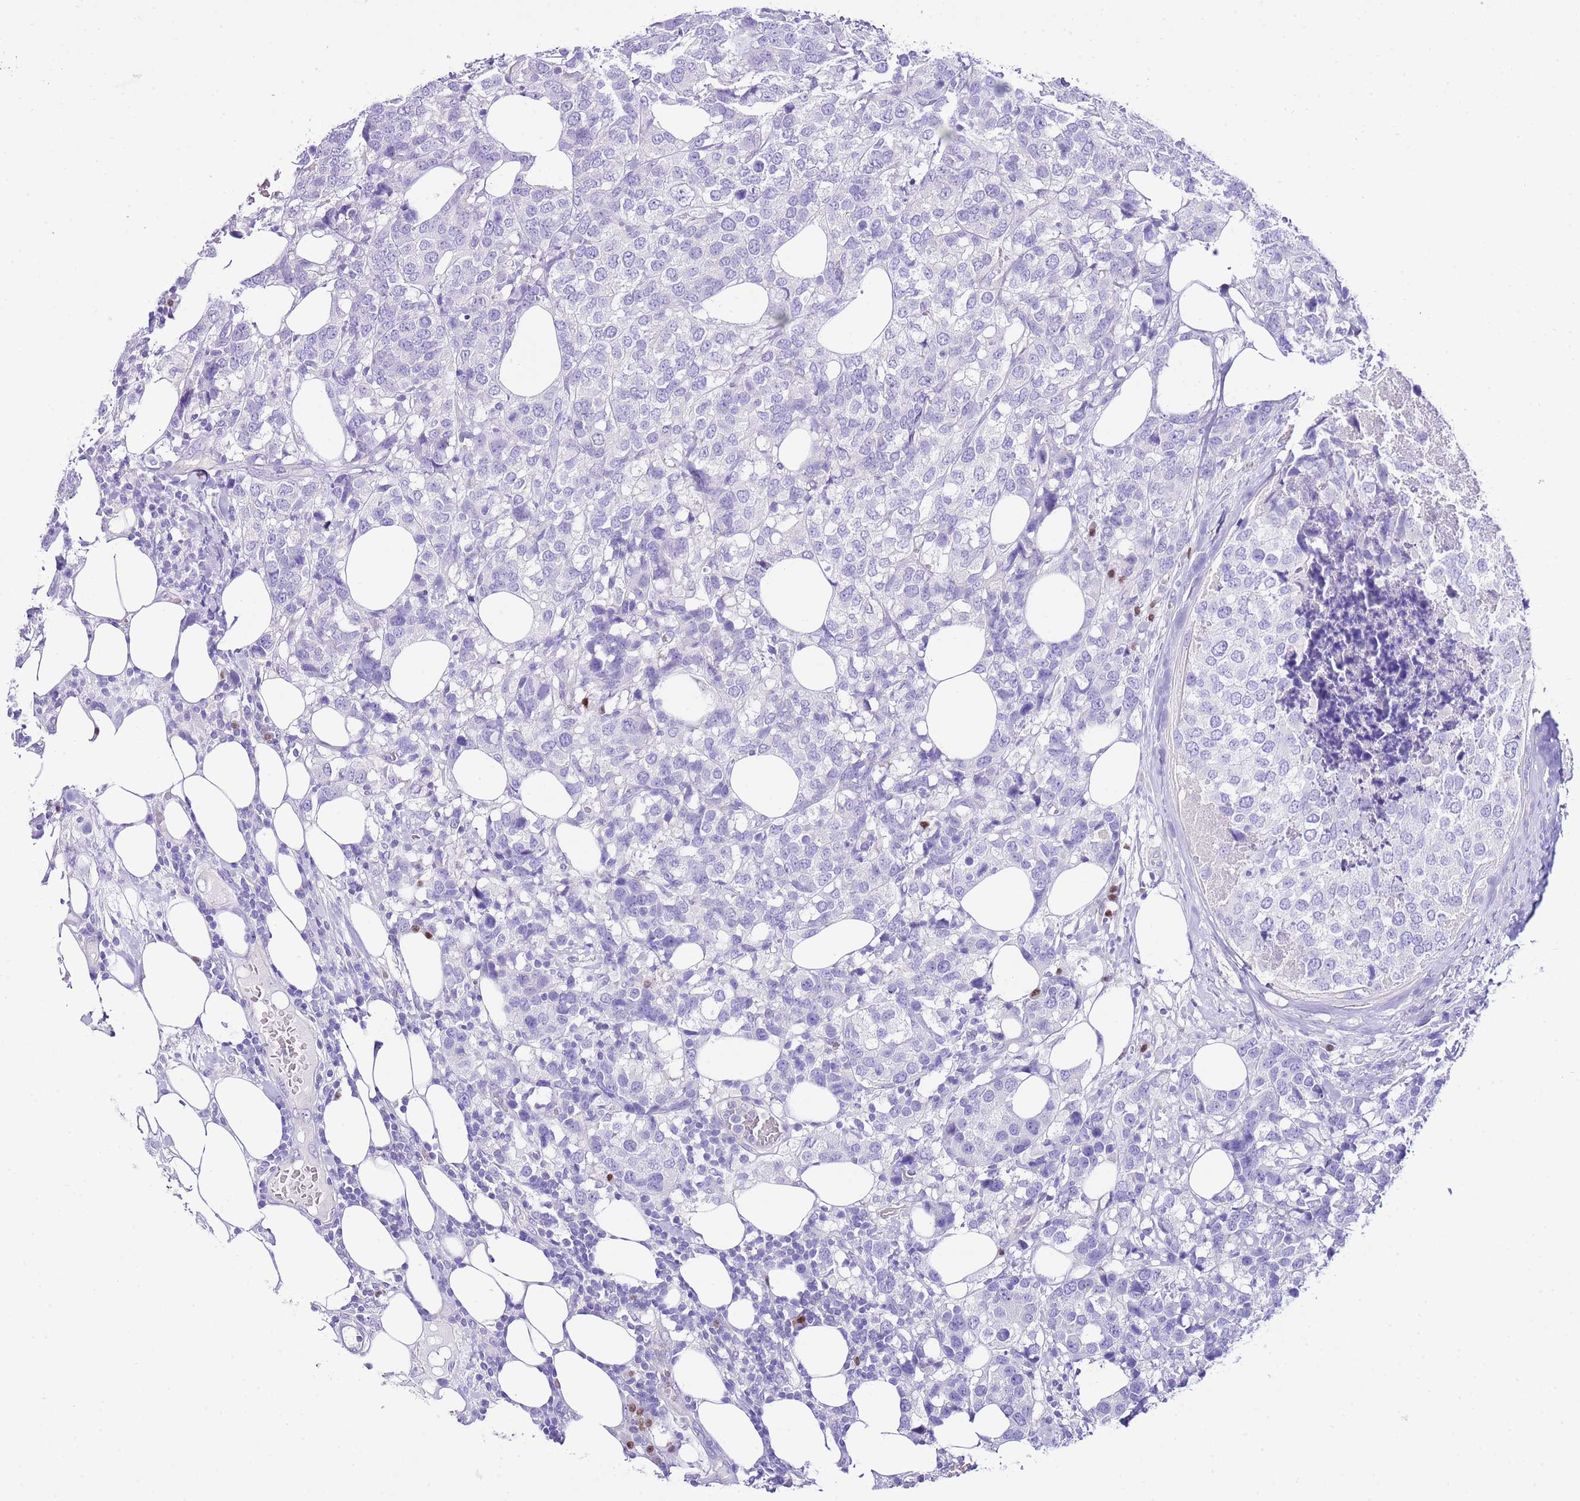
{"staining": {"intensity": "negative", "quantity": "none", "location": "none"}, "tissue": "breast cancer", "cell_type": "Tumor cells", "image_type": "cancer", "snomed": [{"axis": "morphology", "description": "Lobular carcinoma"}, {"axis": "topography", "description": "Breast"}], "caption": "High magnification brightfield microscopy of lobular carcinoma (breast) stained with DAB (3,3'-diaminobenzidine) (brown) and counterstained with hematoxylin (blue): tumor cells show no significant expression.", "gene": "BHLHA15", "patient": {"sex": "female", "age": 59}}